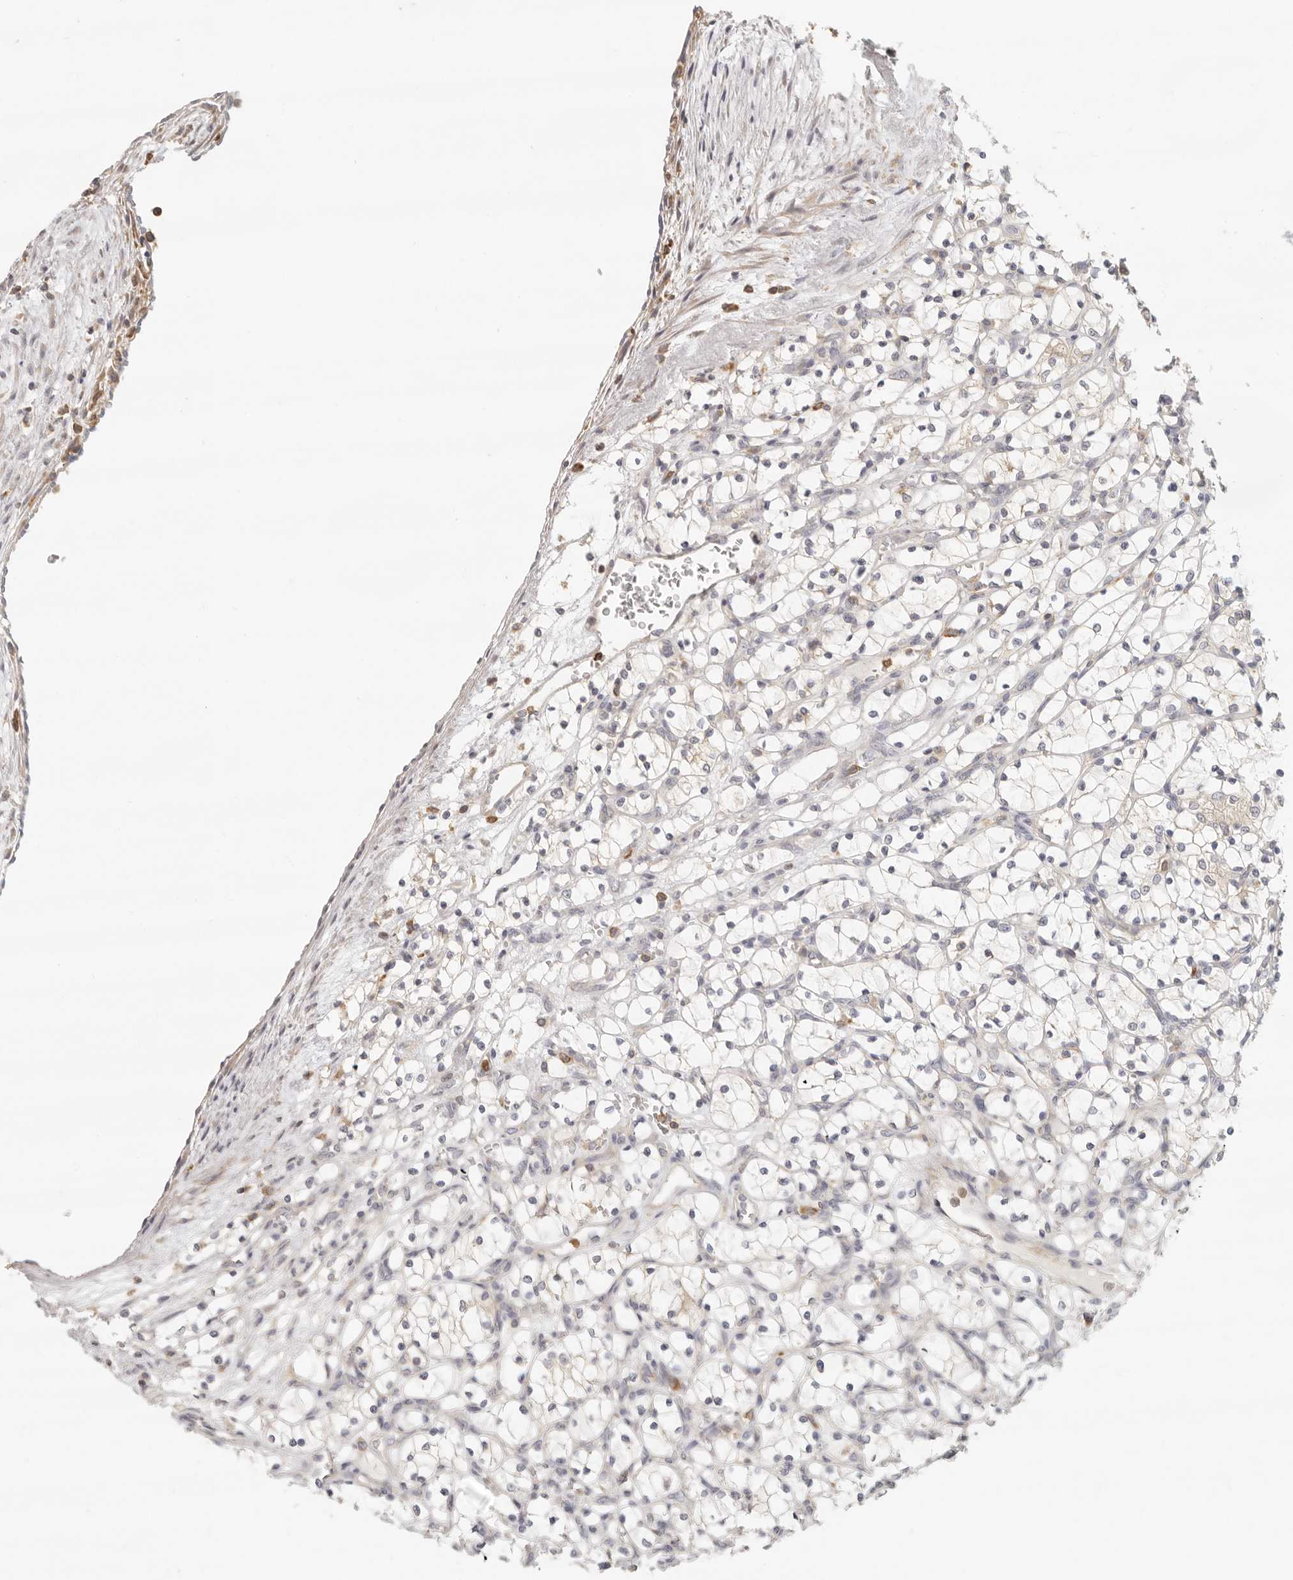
{"staining": {"intensity": "weak", "quantity": "<25%", "location": "cytoplasmic/membranous"}, "tissue": "renal cancer", "cell_type": "Tumor cells", "image_type": "cancer", "snomed": [{"axis": "morphology", "description": "Adenocarcinoma, NOS"}, {"axis": "topography", "description": "Kidney"}], "caption": "IHC of human renal cancer demonstrates no staining in tumor cells. The staining was performed using DAB (3,3'-diaminobenzidine) to visualize the protein expression in brown, while the nuclei were stained in blue with hematoxylin (Magnification: 20x).", "gene": "ANXA9", "patient": {"sex": "female", "age": 69}}